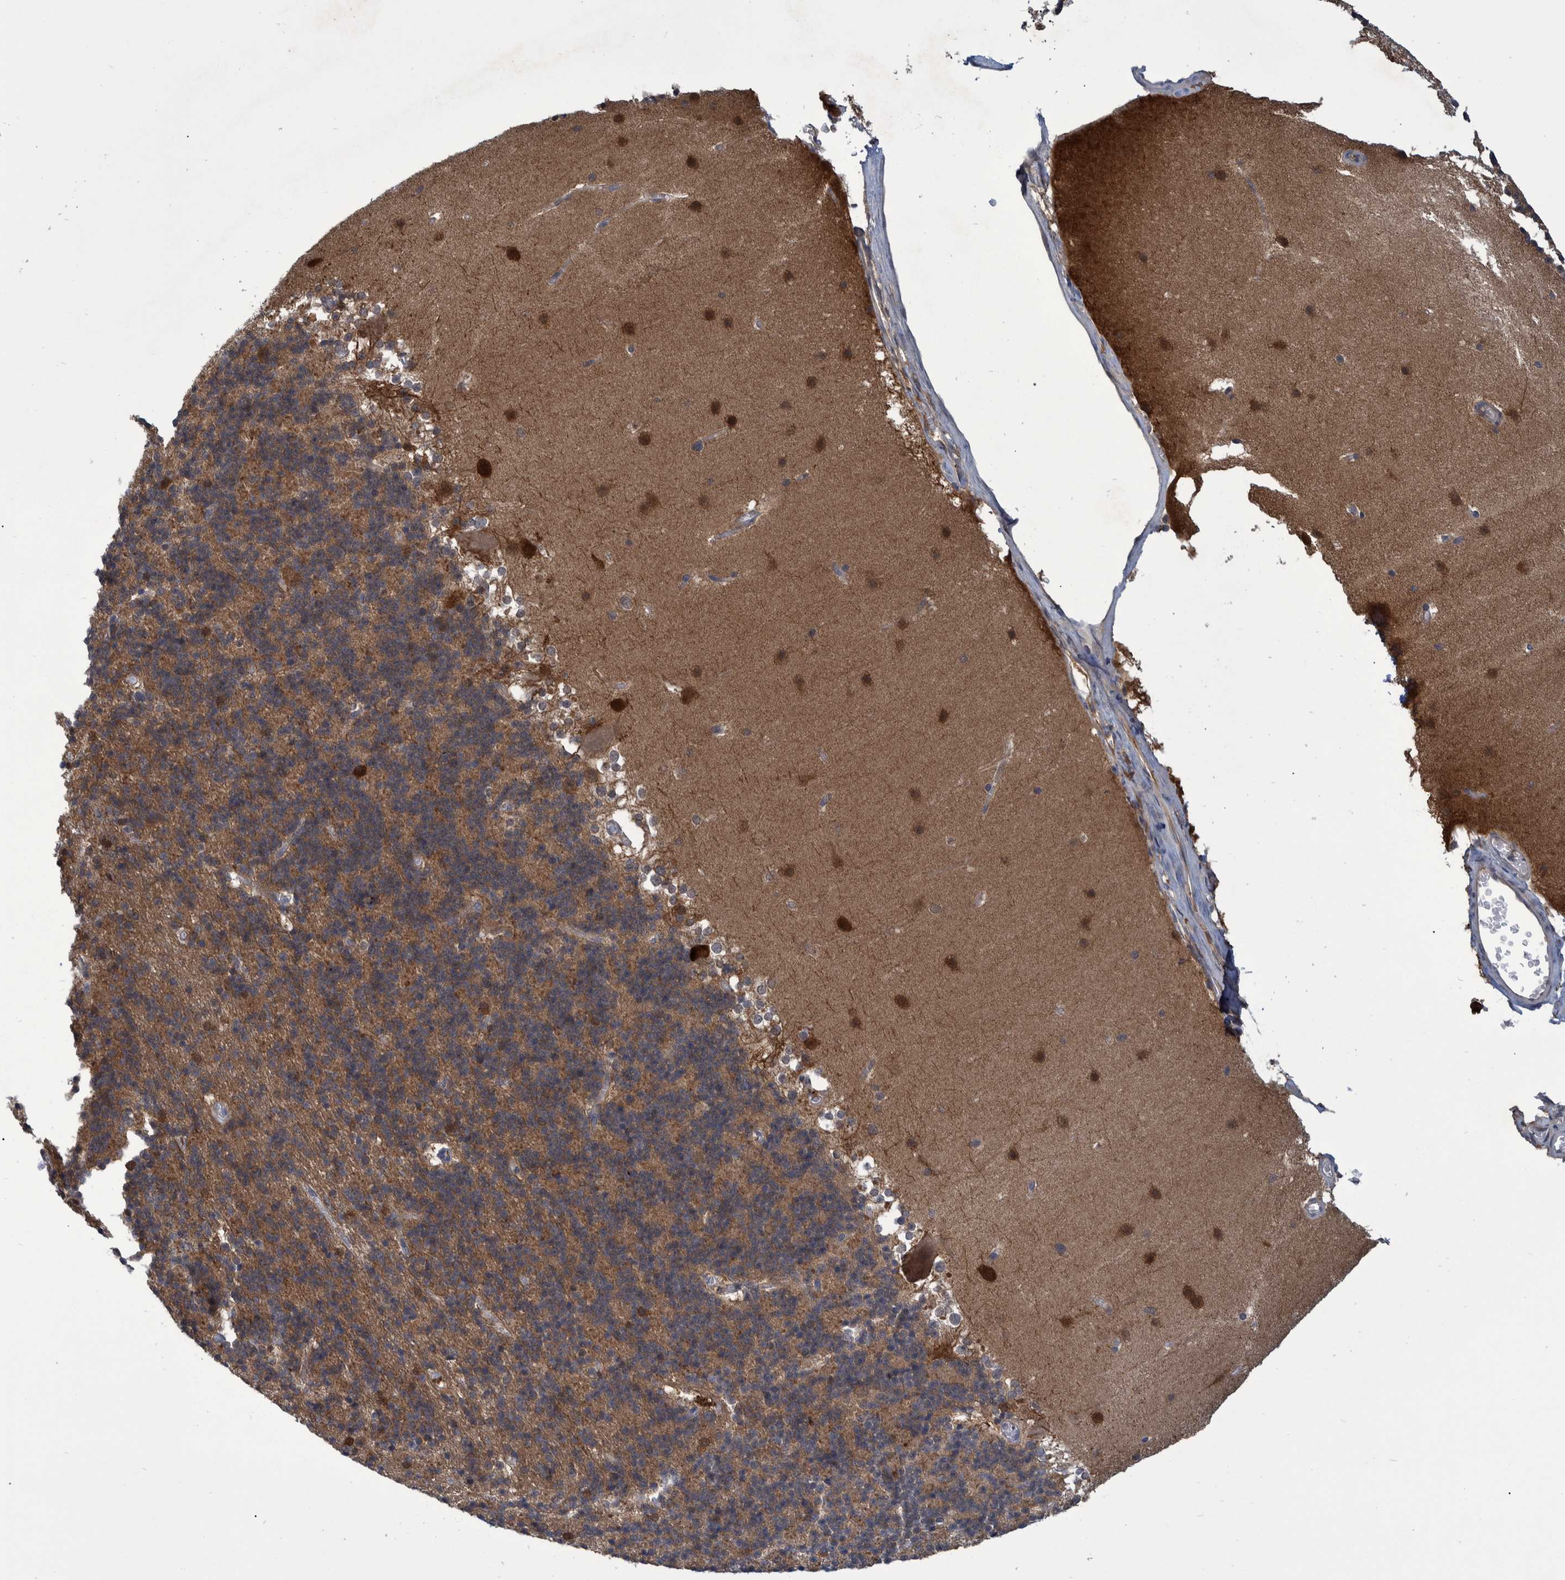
{"staining": {"intensity": "moderate", "quantity": ">75%", "location": "cytoplasmic/membranous"}, "tissue": "cerebellum", "cell_type": "Cells in granular layer", "image_type": "normal", "snomed": [{"axis": "morphology", "description": "Normal tissue, NOS"}, {"axis": "topography", "description": "Cerebellum"}], "caption": "A high-resolution micrograph shows immunohistochemistry staining of normal cerebellum, which shows moderate cytoplasmic/membranous positivity in approximately >75% of cells in granular layer.", "gene": "PCYT2", "patient": {"sex": "female", "age": 19}}